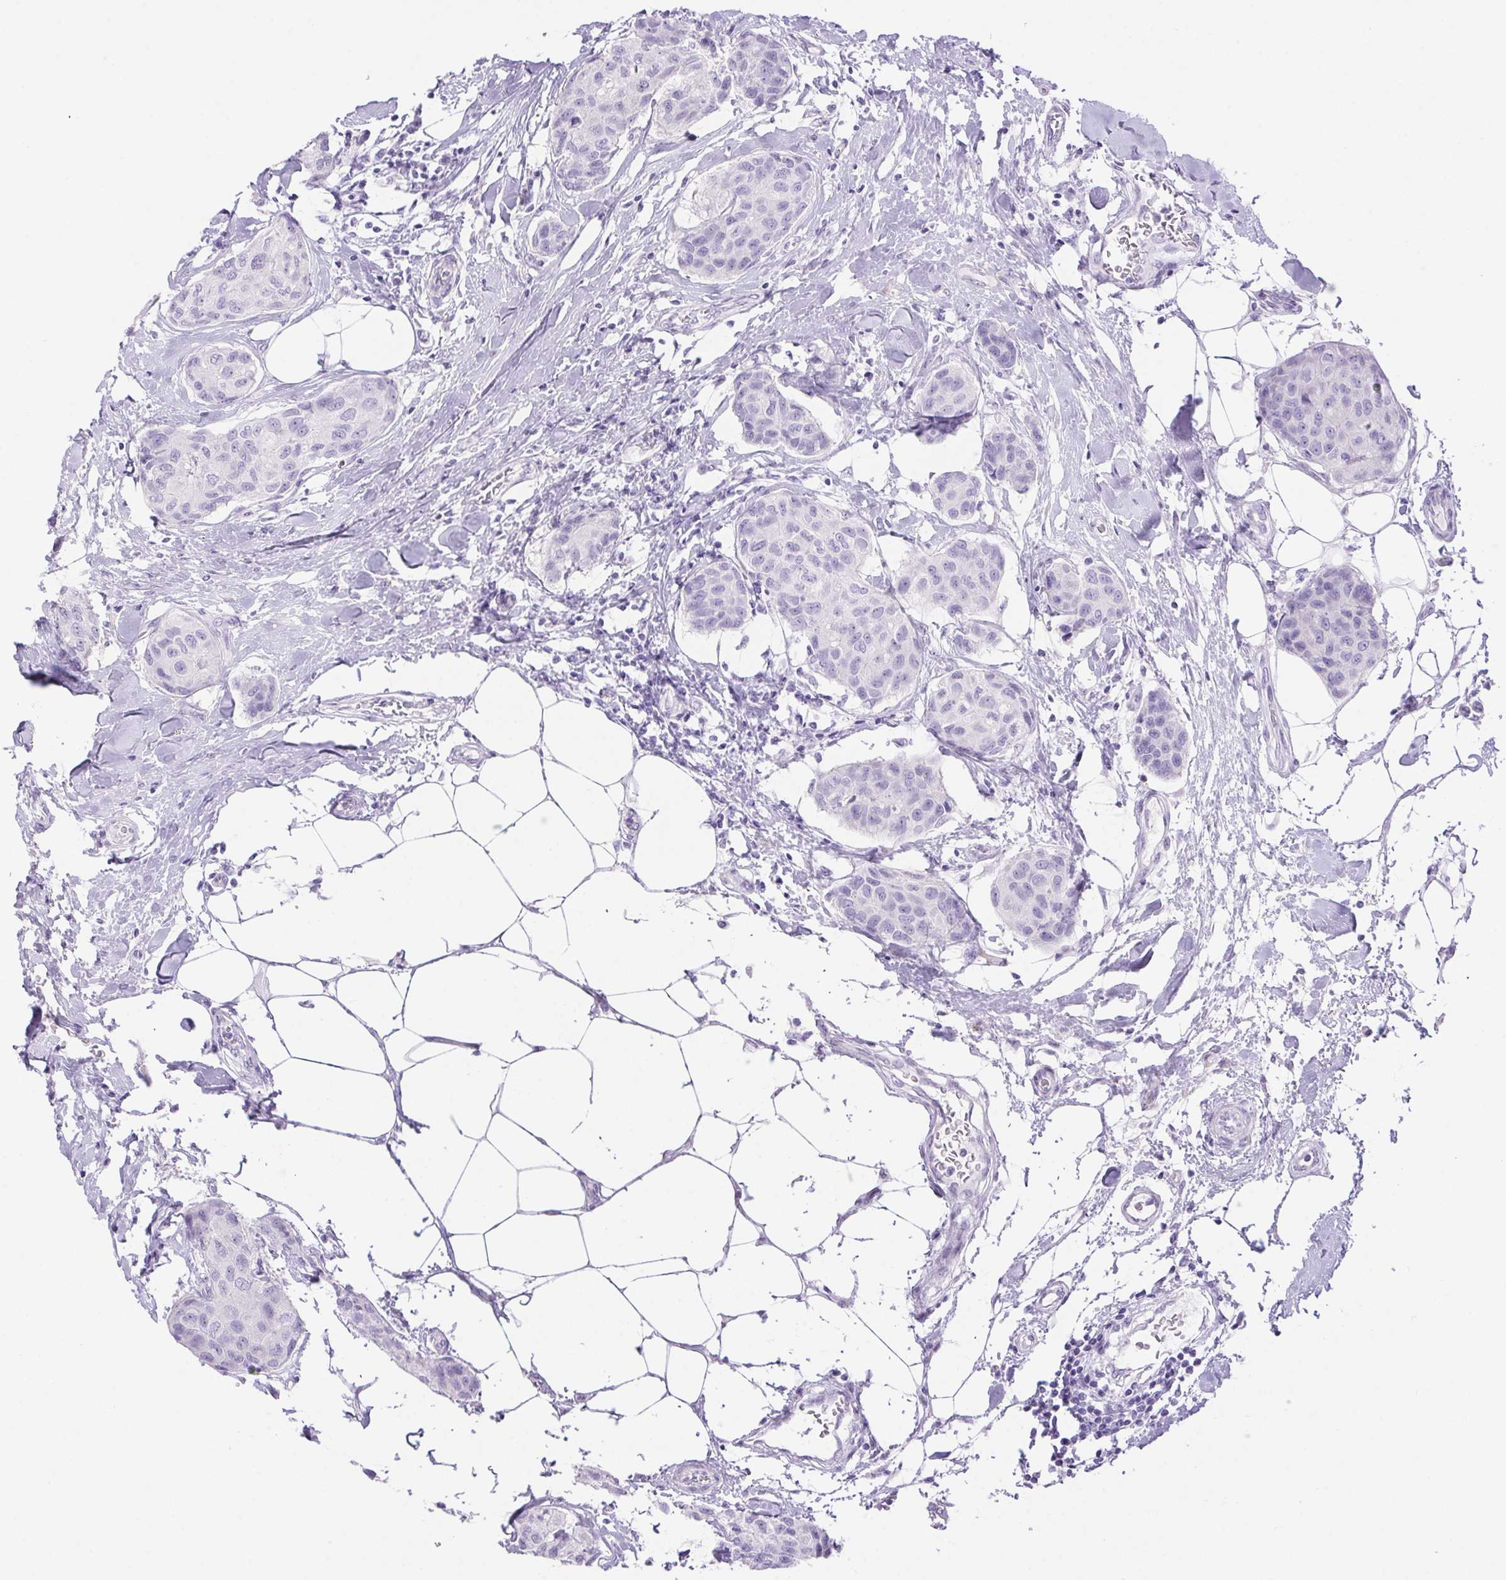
{"staining": {"intensity": "negative", "quantity": "none", "location": "none"}, "tissue": "breast cancer", "cell_type": "Tumor cells", "image_type": "cancer", "snomed": [{"axis": "morphology", "description": "Duct carcinoma"}, {"axis": "topography", "description": "Breast"}], "caption": "Tumor cells are negative for brown protein staining in breast intraductal carcinoma.", "gene": "ERP27", "patient": {"sex": "female", "age": 80}}